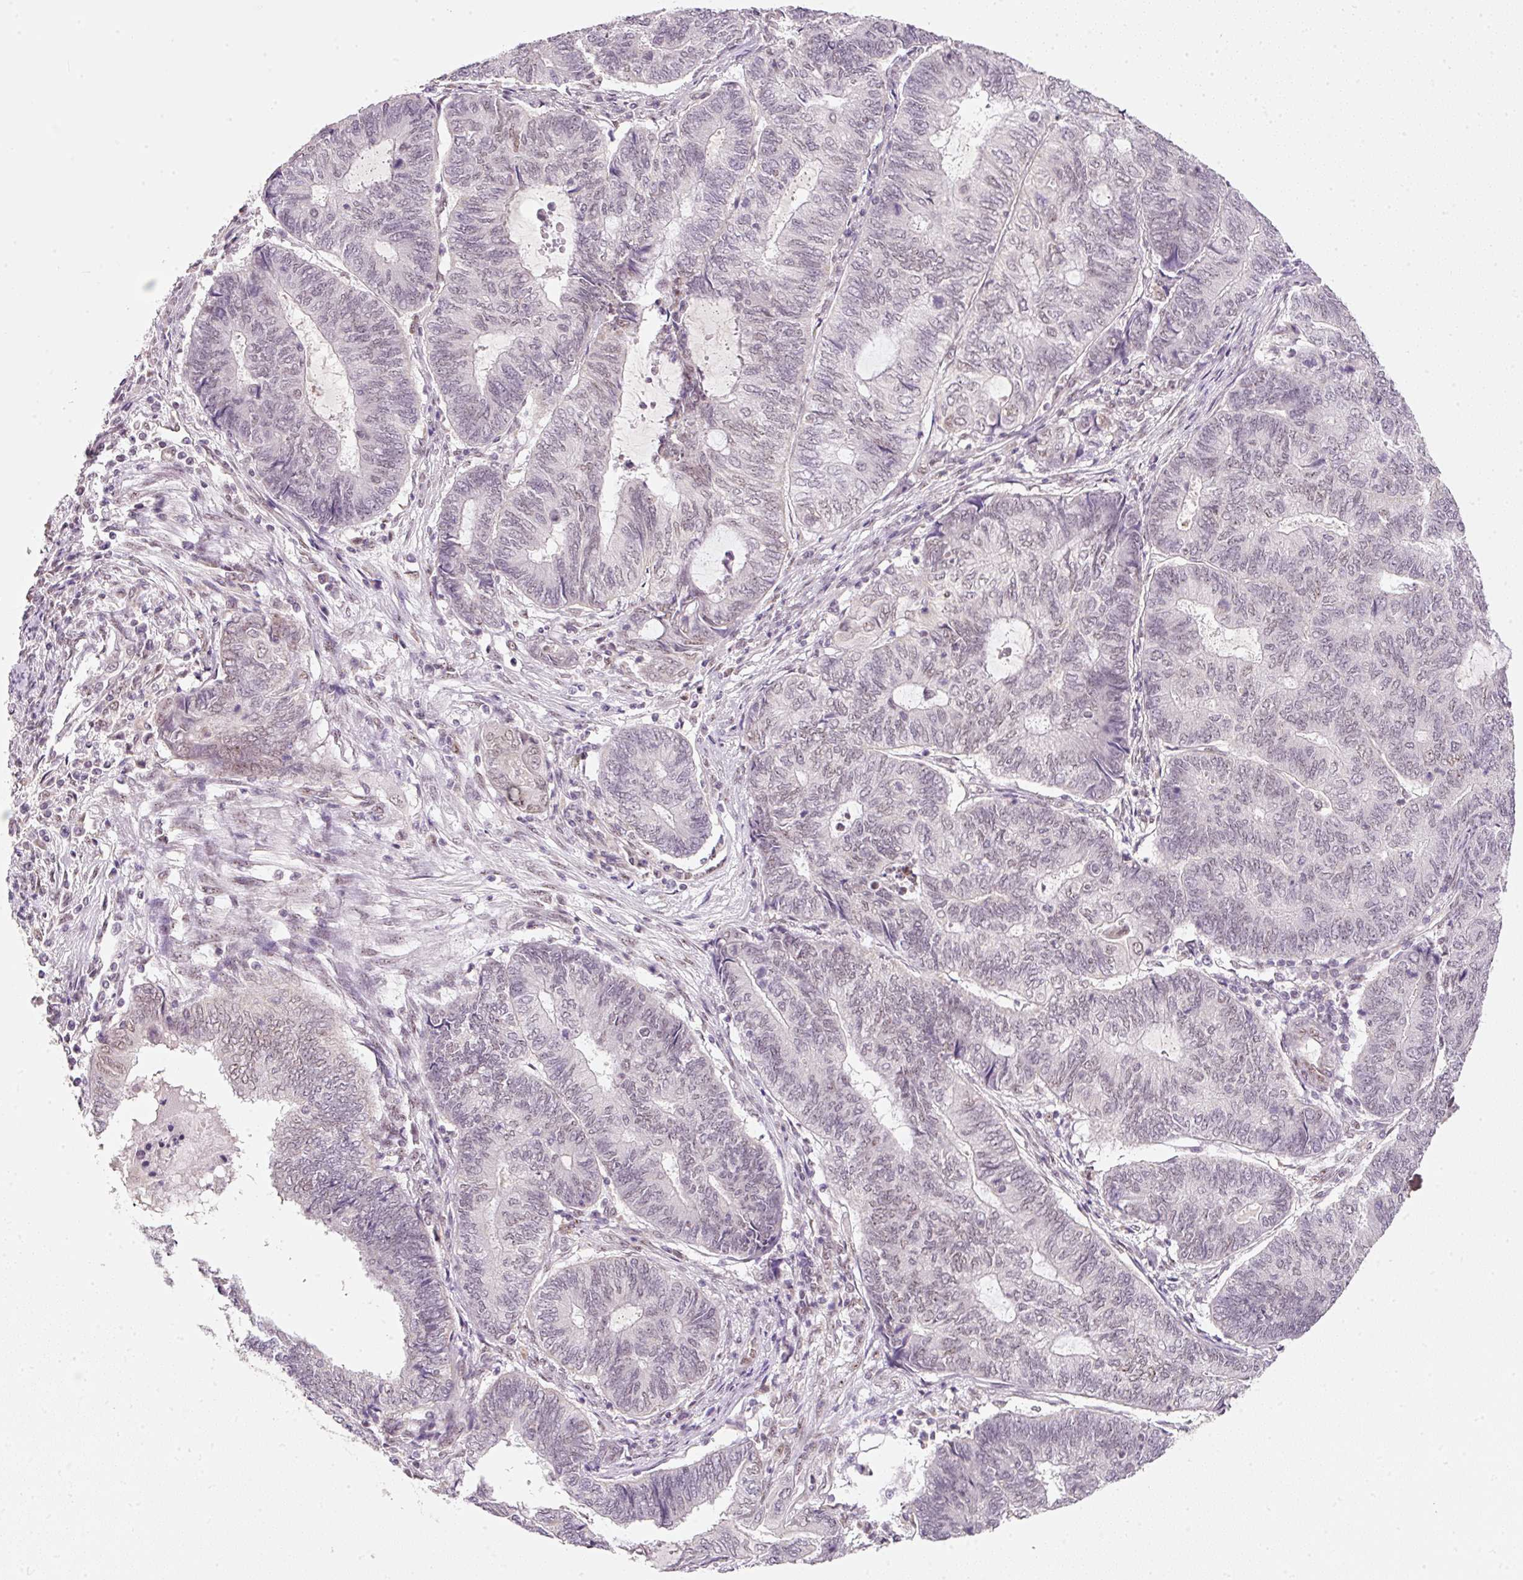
{"staining": {"intensity": "weak", "quantity": "<25%", "location": "nuclear"}, "tissue": "endometrial cancer", "cell_type": "Tumor cells", "image_type": "cancer", "snomed": [{"axis": "morphology", "description": "Adenocarcinoma, NOS"}, {"axis": "topography", "description": "Uterus"}, {"axis": "topography", "description": "Endometrium"}], "caption": "An image of endometrial cancer (adenocarcinoma) stained for a protein reveals no brown staining in tumor cells. (IHC, brightfield microscopy, high magnification).", "gene": "FSTL3", "patient": {"sex": "female", "age": 70}}